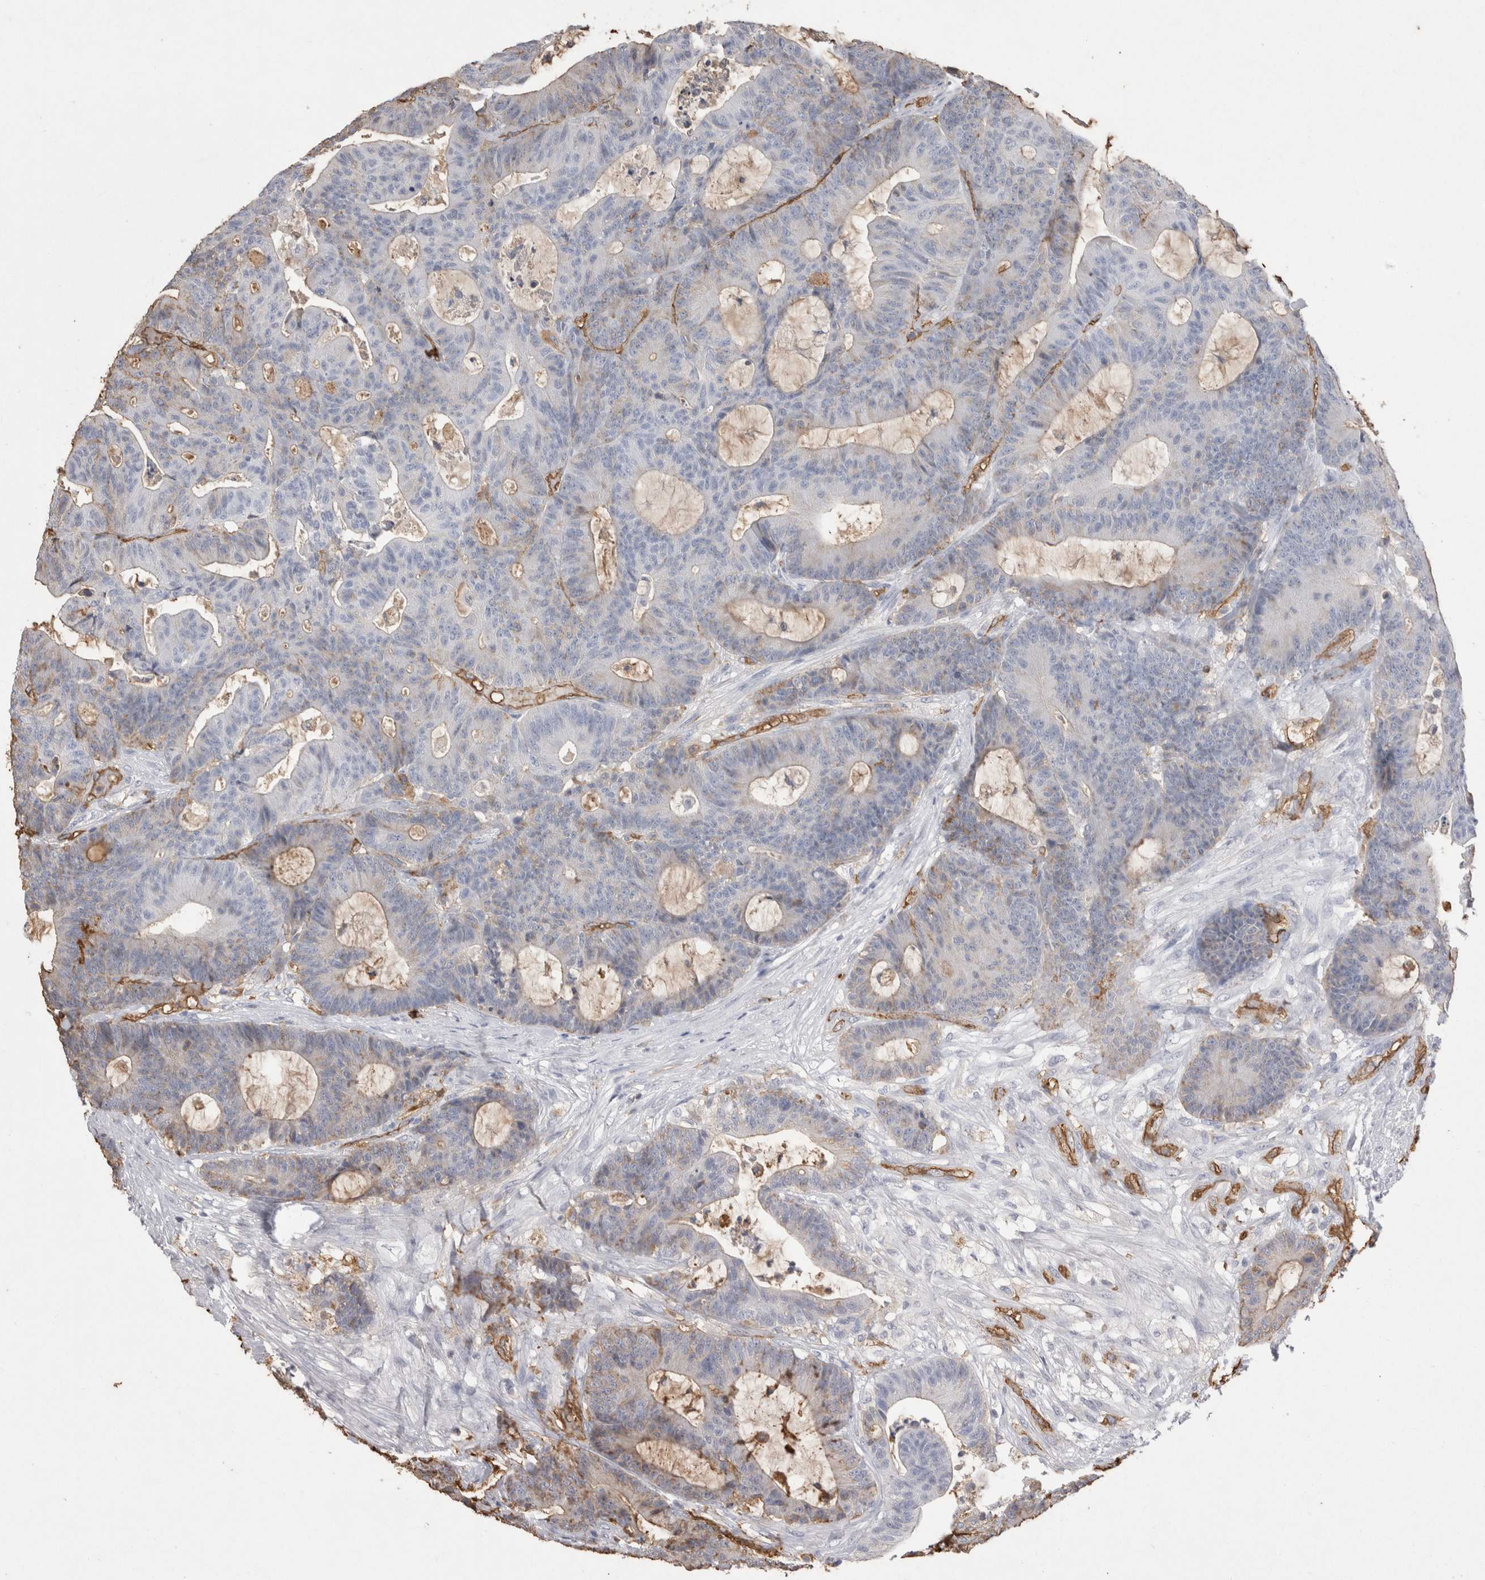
{"staining": {"intensity": "weak", "quantity": "<25%", "location": "cytoplasmic/membranous"}, "tissue": "colorectal cancer", "cell_type": "Tumor cells", "image_type": "cancer", "snomed": [{"axis": "morphology", "description": "Adenocarcinoma, NOS"}, {"axis": "topography", "description": "Colon"}], "caption": "Immunohistochemistry image of colorectal cancer stained for a protein (brown), which exhibits no staining in tumor cells. The staining is performed using DAB brown chromogen with nuclei counter-stained in using hematoxylin.", "gene": "IL17RC", "patient": {"sex": "female", "age": 84}}